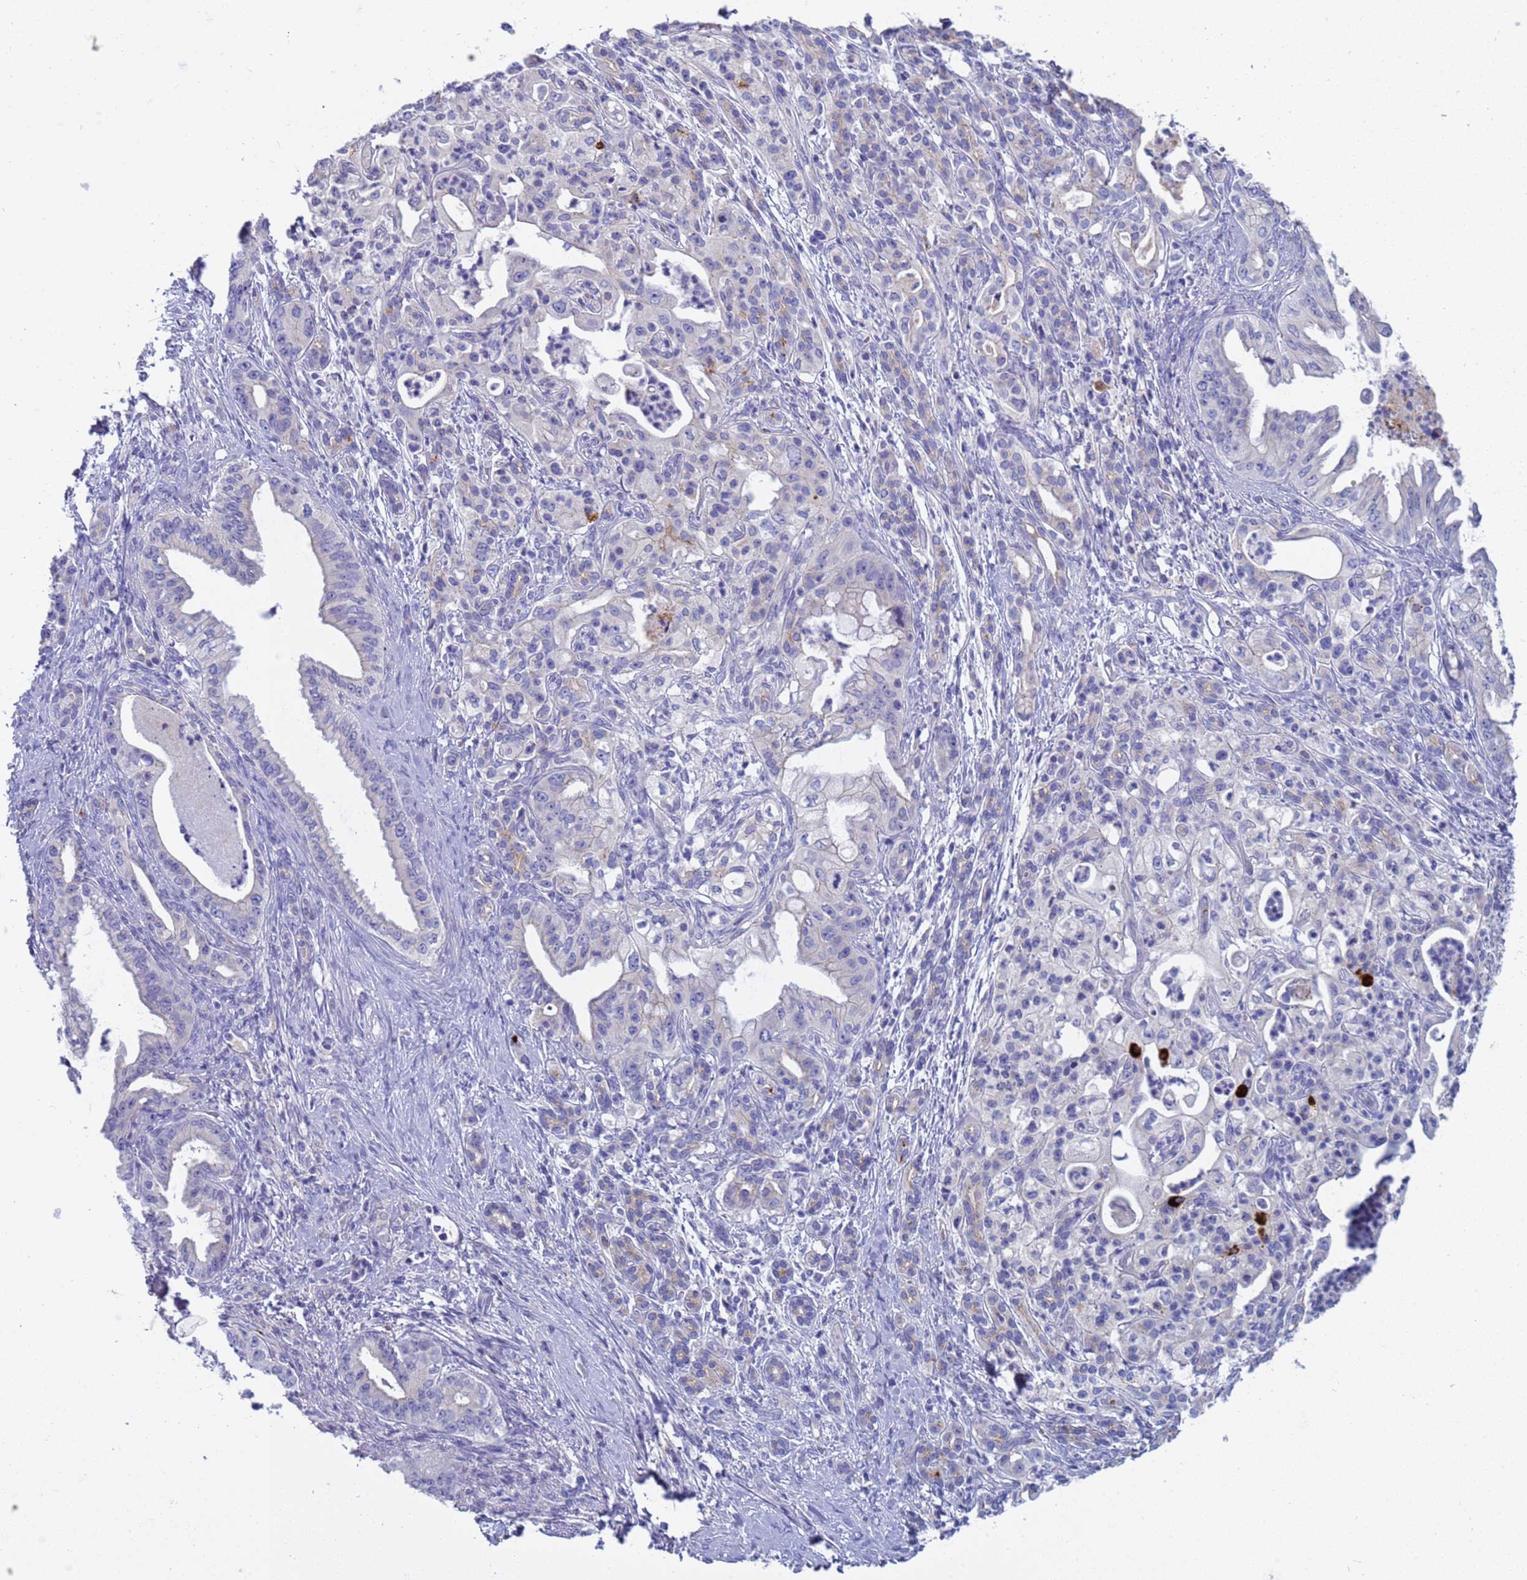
{"staining": {"intensity": "negative", "quantity": "none", "location": "none"}, "tissue": "pancreatic cancer", "cell_type": "Tumor cells", "image_type": "cancer", "snomed": [{"axis": "morphology", "description": "Adenocarcinoma, NOS"}, {"axis": "topography", "description": "Pancreas"}], "caption": "Pancreatic adenocarcinoma was stained to show a protein in brown. There is no significant positivity in tumor cells. (DAB (3,3'-diaminobenzidine) IHC, high magnification).", "gene": "C4orf46", "patient": {"sex": "male", "age": 58}}